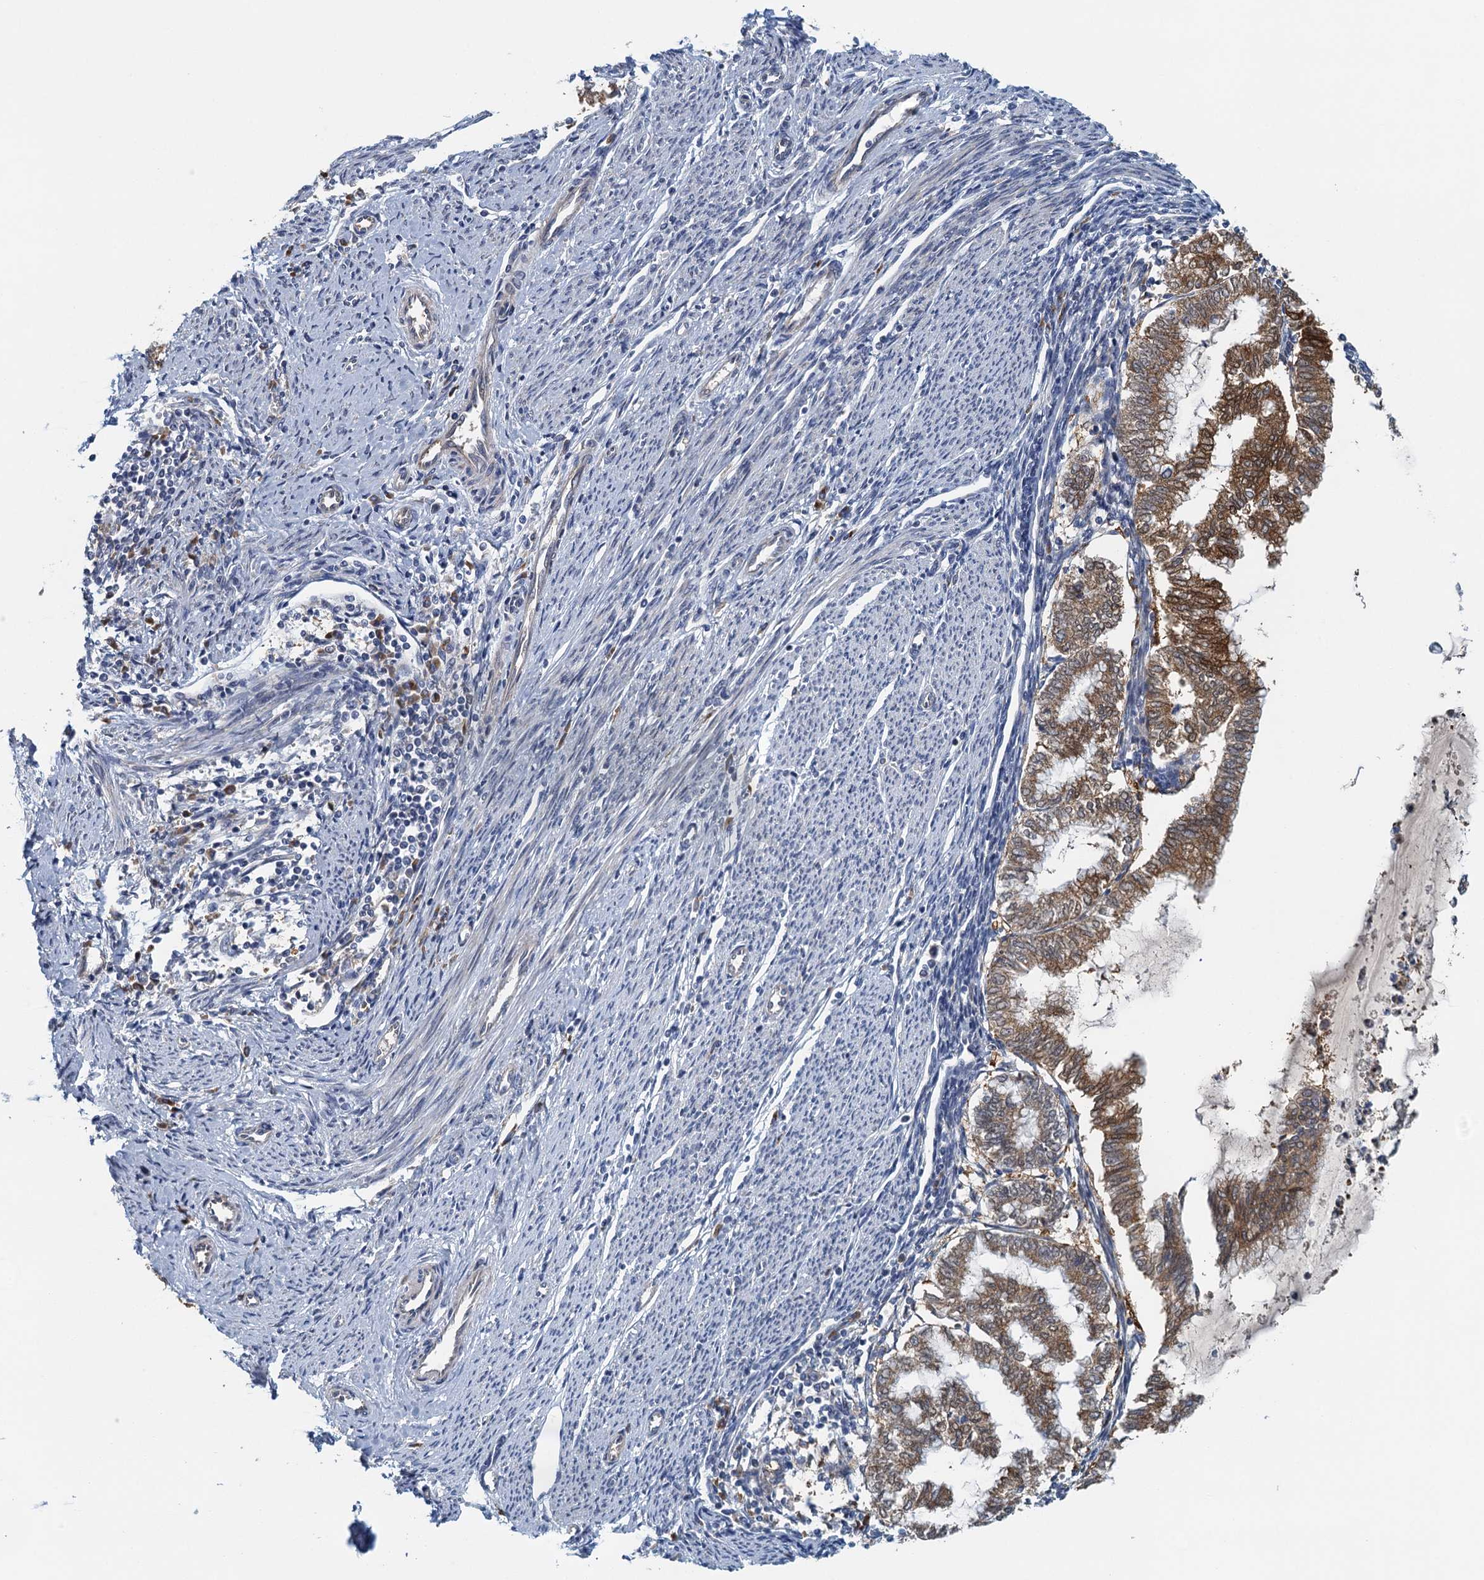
{"staining": {"intensity": "moderate", "quantity": ">75%", "location": "cytoplasmic/membranous"}, "tissue": "endometrial cancer", "cell_type": "Tumor cells", "image_type": "cancer", "snomed": [{"axis": "morphology", "description": "Adenocarcinoma, NOS"}, {"axis": "topography", "description": "Endometrium"}], "caption": "Immunohistochemistry photomicrograph of neoplastic tissue: adenocarcinoma (endometrial) stained using immunohistochemistry reveals medium levels of moderate protein expression localized specifically in the cytoplasmic/membranous of tumor cells, appearing as a cytoplasmic/membranous brown color.", "gene": "ALG2", "patient": {"sex": "female", "age": 79}}